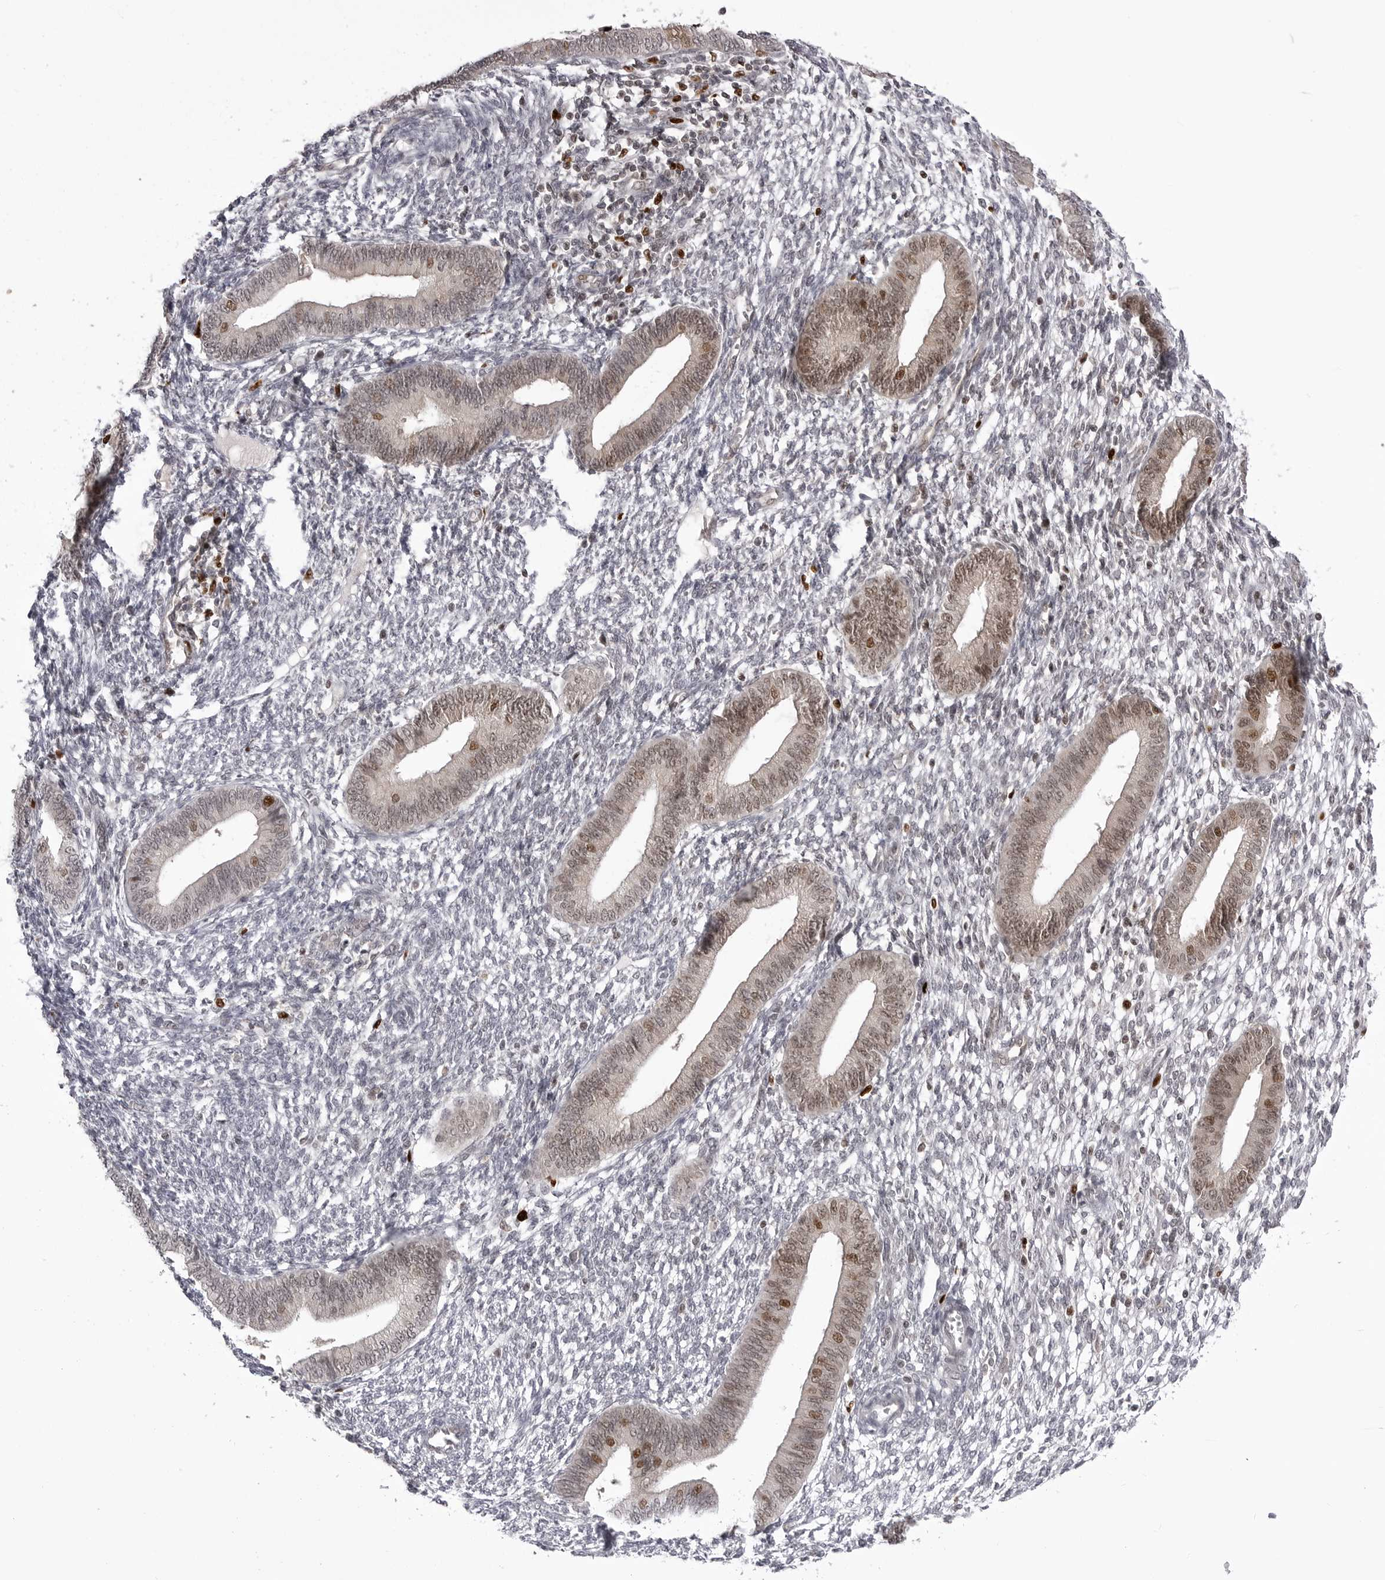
{"staining": {"intensity": "negative", "quantity": "none", "location": "none"}, "tissue": "endometrium", "cell_type": "Cells in endometrial stroma", "image_type": "normal", "snomed": [{"axis": "morphology", "description": "Normal tissue, NOS"}, {"axis": "topography", "description": "Endometrium"}], "caption": "Immunohistochemistry photomicrograph of unremarkable endometrium: human endometrium stained with DAB displays no significant protein positivity in cells in endometrial stroma. (Brightfield microscopy of DAB (3,3'-diaminobenzidine) IHC at high magnification).", "gene": "PTK2B", "patient": {"sex": "female", "age": 46}}